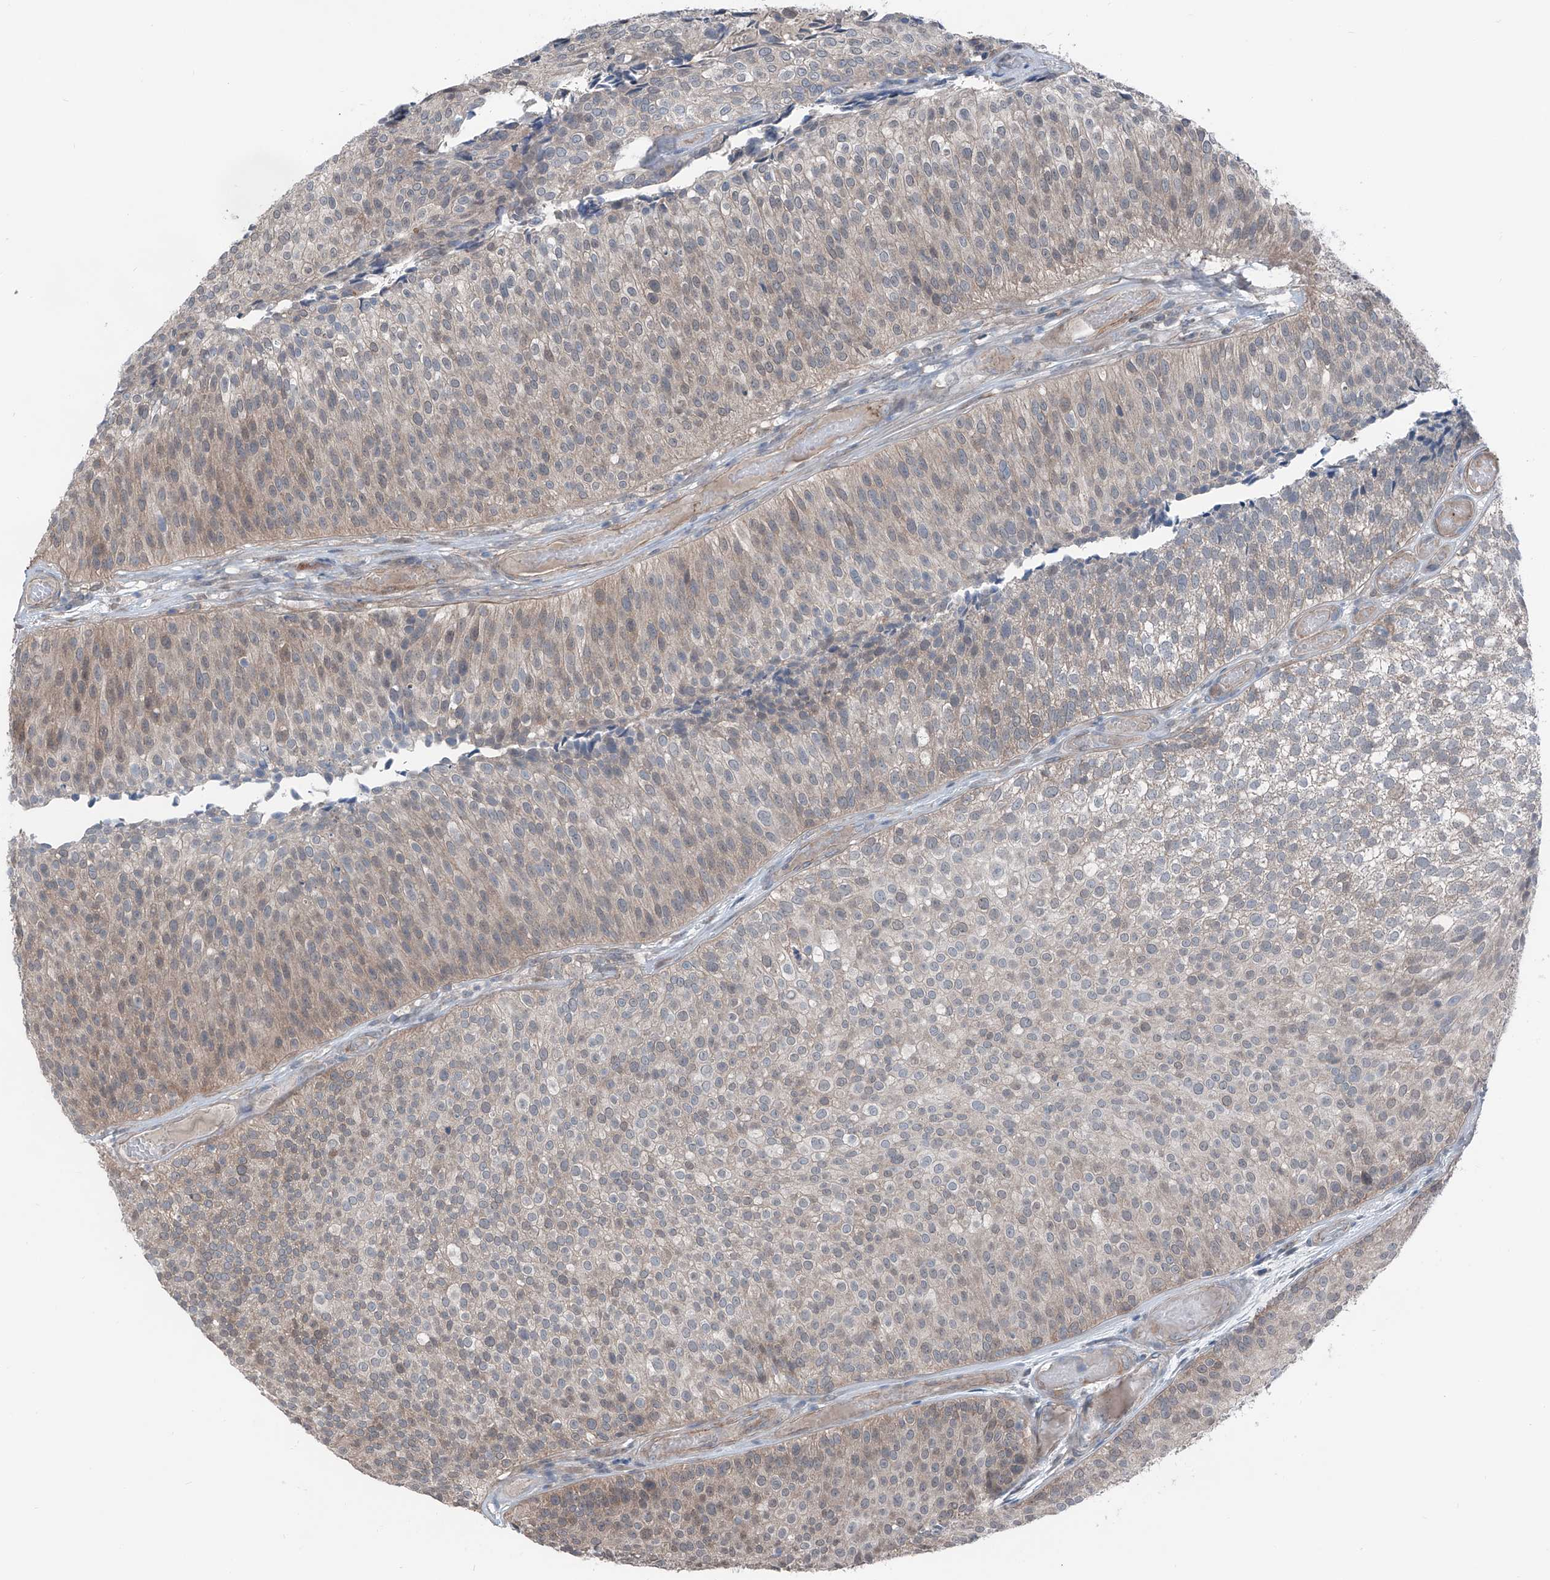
{"staining": {"intensity": "weak", "quantity": "25%-75%", "location": "cytoplasmic/membranous"}, "tissue": "urothelial cancer", "cell_type": "Tumor cells", "image_type": "cancer", "snomed": [{"axis": "morphology", "description": "Urothelial carcinoma, Low grade"}, {"axis": "topography", "description": "Urinary bladder"}], "caption": "Immunohistochemistry of urothelial cancer shows low levels of weak cytoplasmic/membranous staining in about 25%-75% of tumor cells. Immunohistochemistry stains the protein in brown and the nuclei are stained blue.", "gene": "HSPB11", "patient": {"sex": "male", "age": 86}}